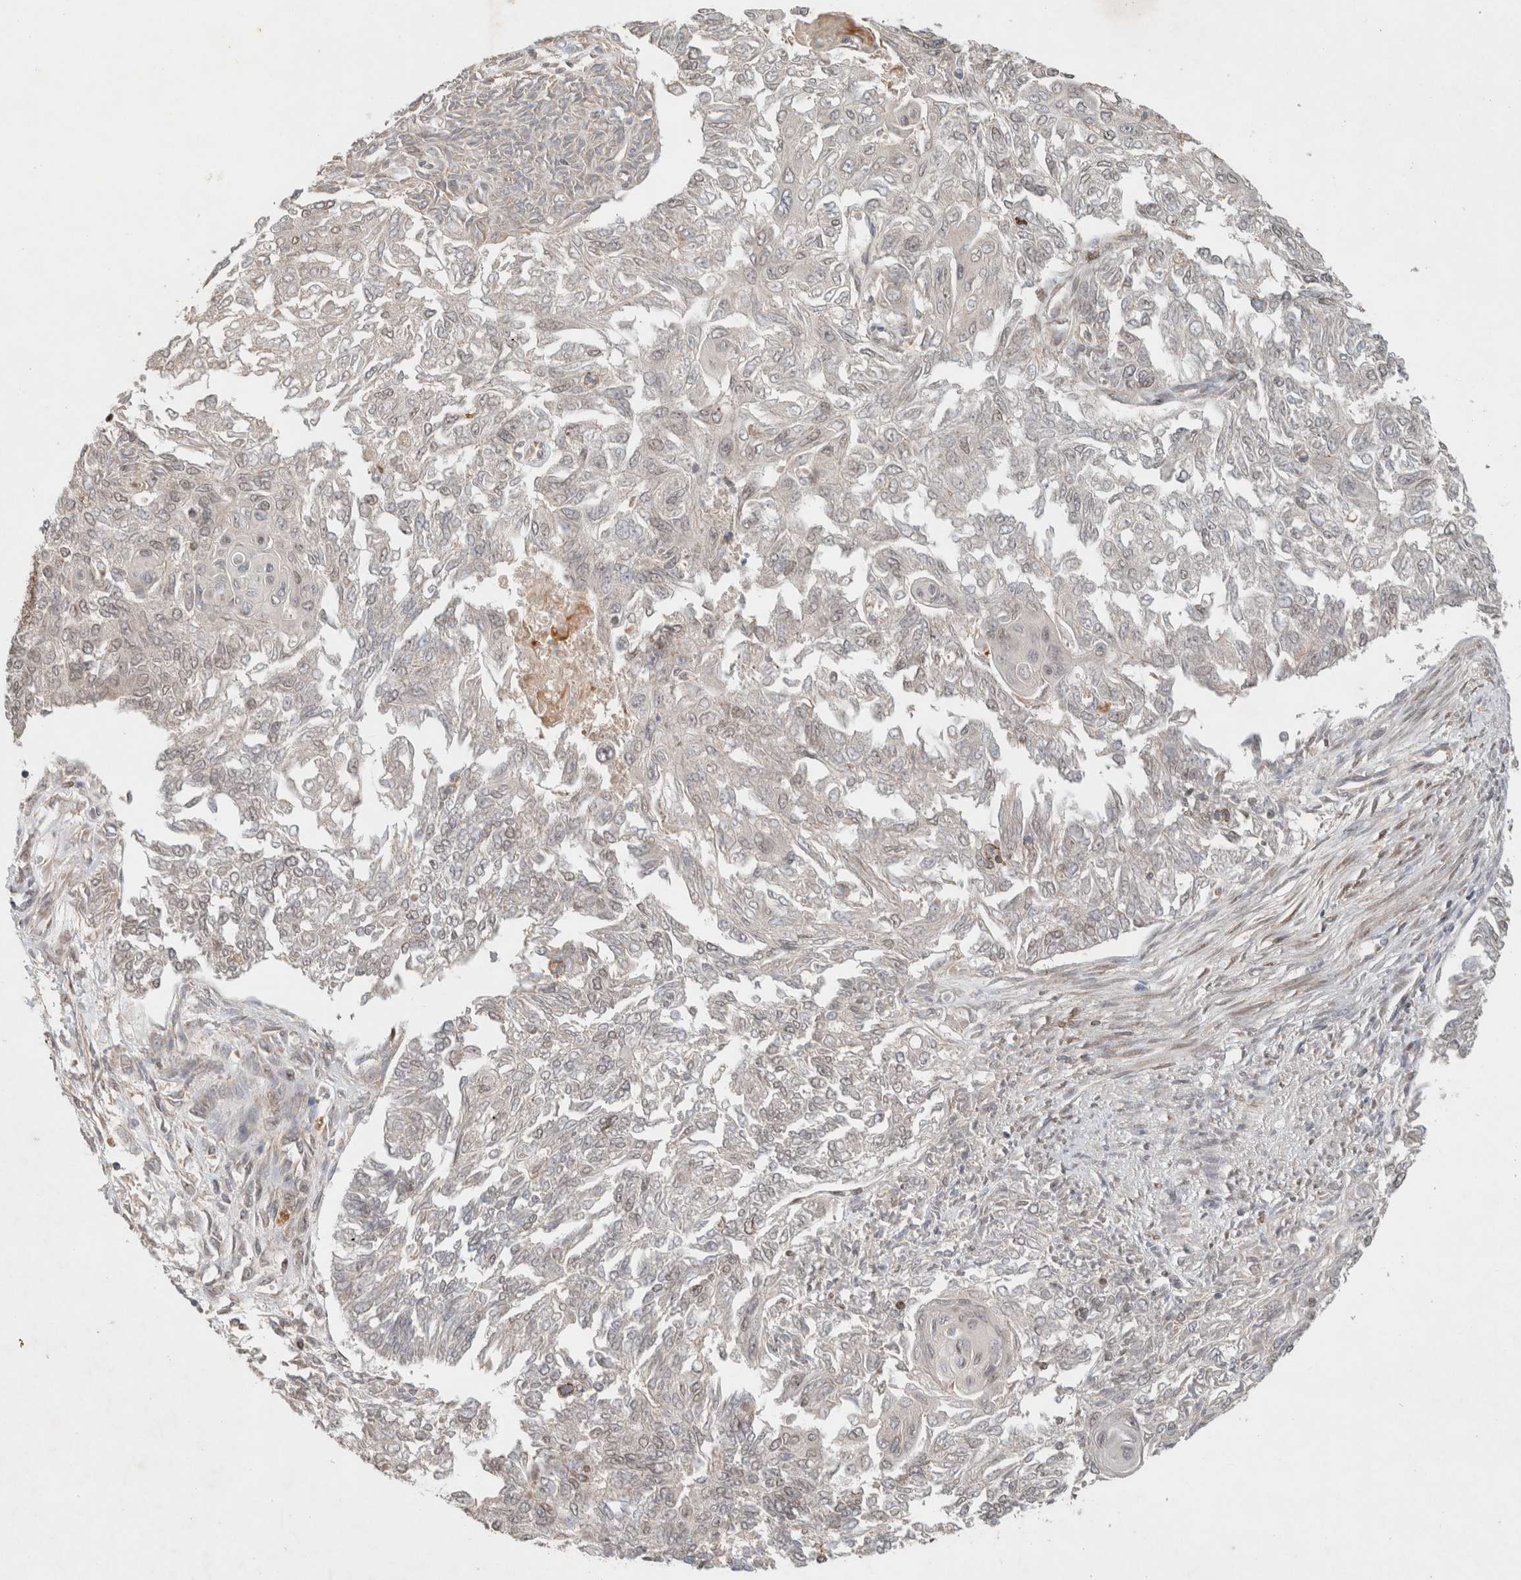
{"staining": {"intensity": "negative", "quantity": "none", "location": "none"}, "tissue": "endometrial cancer", "cell_type": "Tumor cells", "image_type": "cancer", "snomed": [{"axis": "morphology", "description": "Adenocarcinoma, NOS"}, {"axis": "topography", "description": "Endometrium"}], "caption": "Human endometrial adenocarcinoma stained for a protein using IHC displays no positivity in tumor cells.", "gene": "CAAP1", "patient": {"sex": "female", "age": 32}}